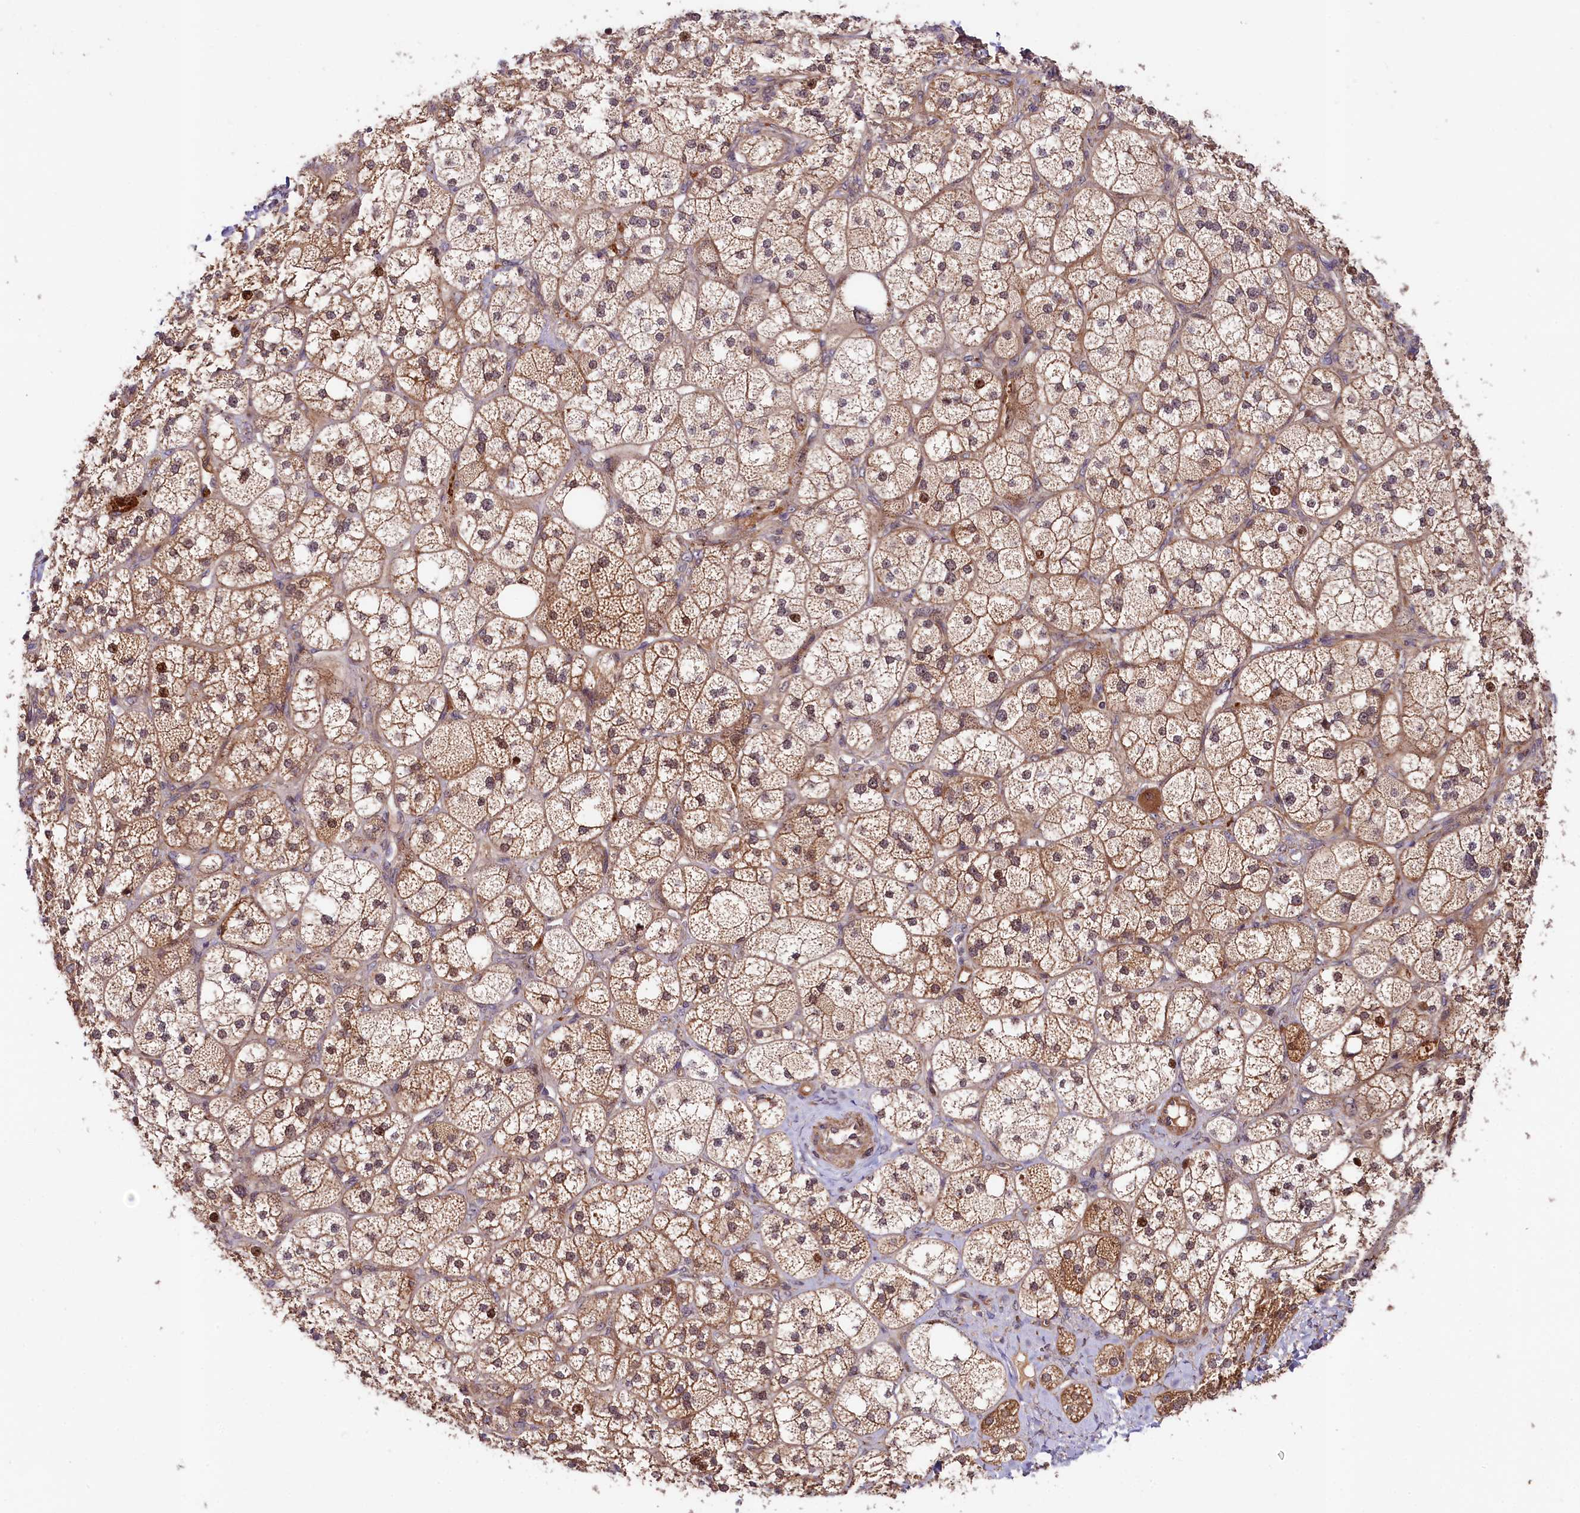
{"staining": {"intensity": "strong", "quantity": ">75%", "location": "cytoplasmic/membranous,nuclear"}, "tissue": "adrenal gland", "cell_type": "Glandular cells", "image_type": "normal", "snomed": [{"axis": "morphology", "description": "Normal tissue, NOS"}, {"axis": "topography", "description": "Adrenal gland"}], "caption": "A brown stain labels strong cytoplasmic/membranous,nuclear positivity of a protein in glandular cells of benign adrenal gland.", "gene": "NEDD1", "patient": {"sex": "male", "age": 61}}